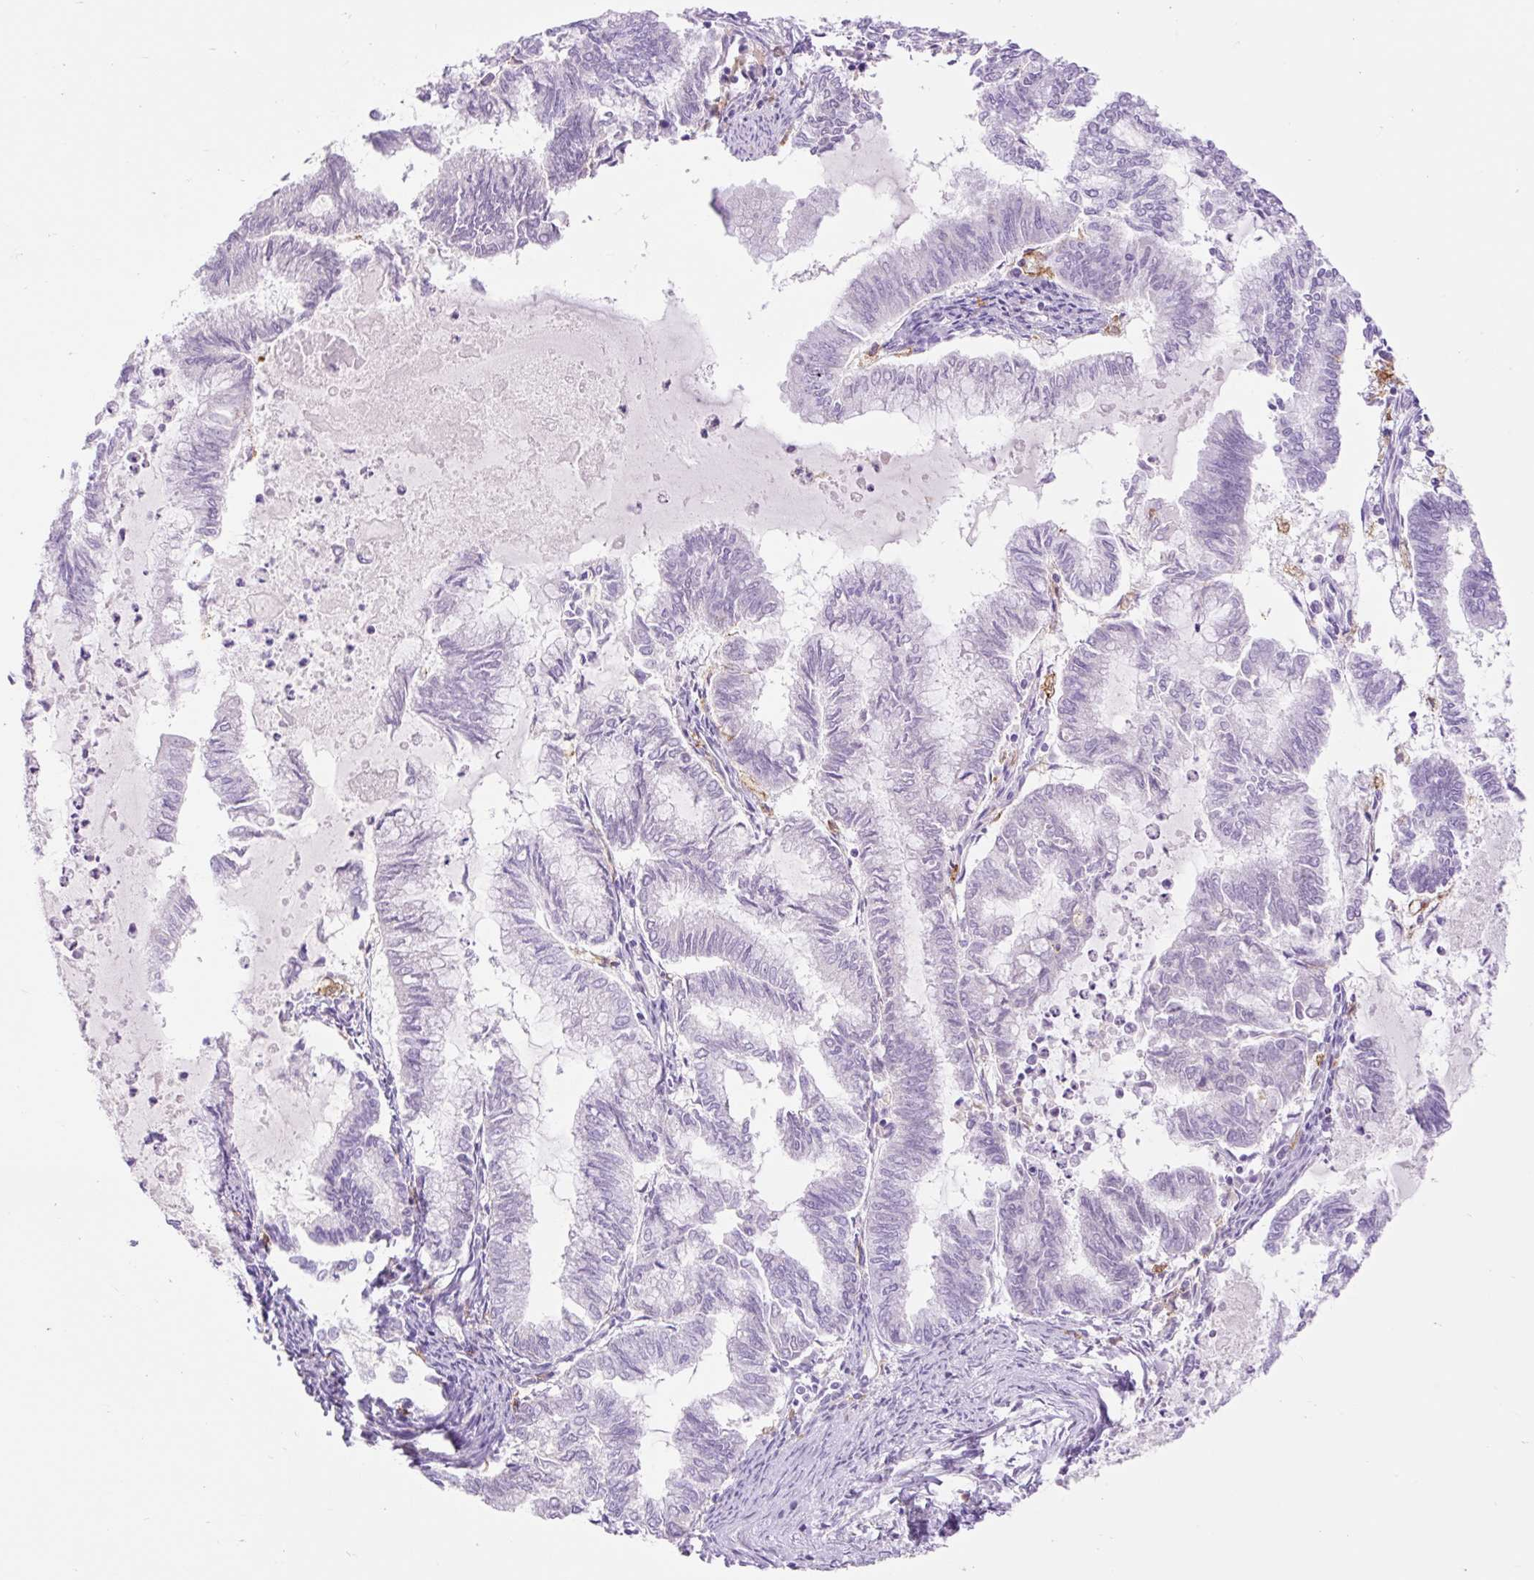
{"staining": {"intensity": "negative", "quantity": "none", "location": "none"}, "tissue": "endometrial cancer", "cell_type": "Tumor cells", "image_type": "cancer", "snomed": [{"axis": "morphology", "description": "Adenocarcinoma, NOS"}, {"axis": "topography", "description": "Endometrium"}], "caption": "Immunohistochemistry of adenocarcinoma (endometrial) displays no positivity in tumor cells. (DAB immunohistochemistry, high magnification).", "gene": "SIGLEC1", "patient": {"sex": "female", "age": 79}}